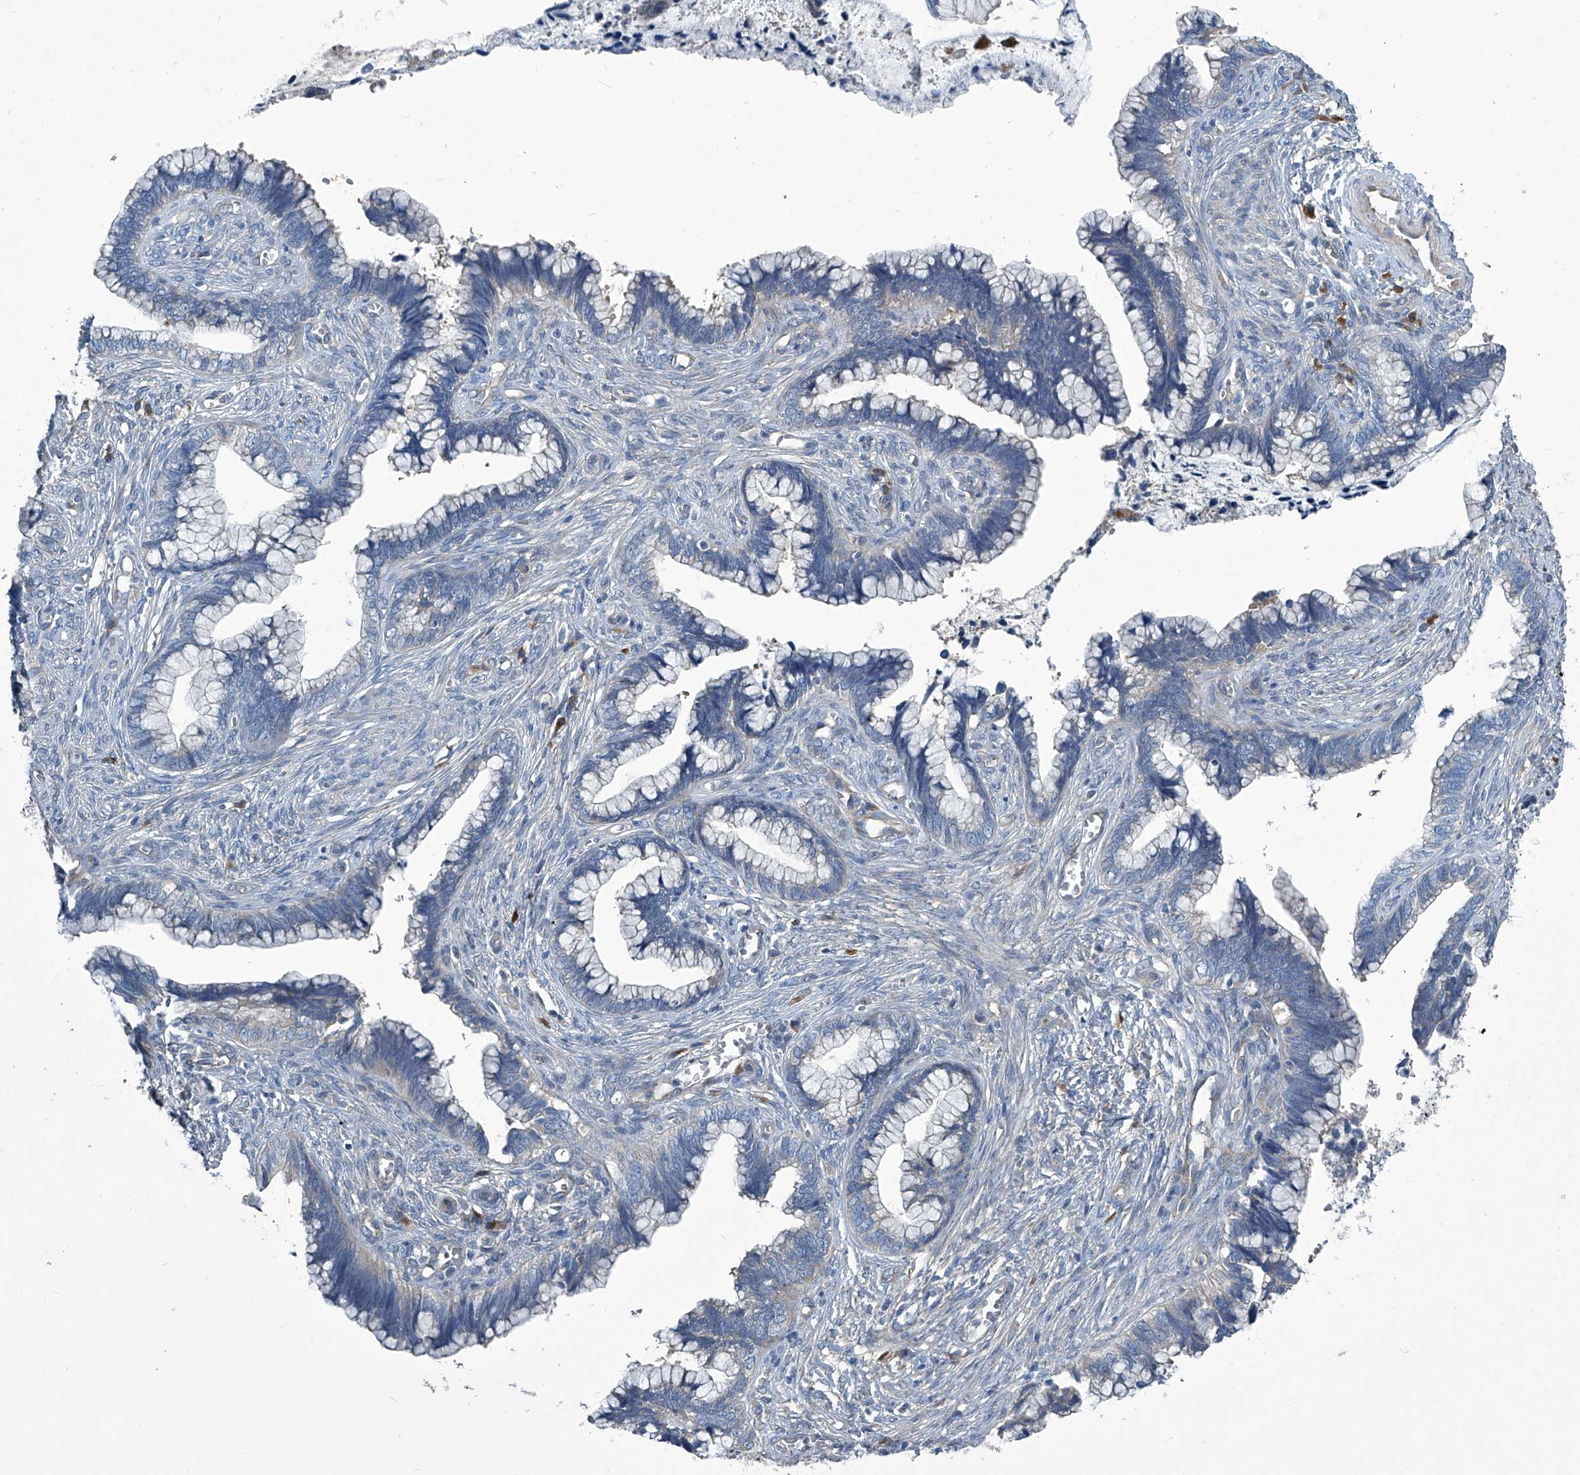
{"staining": {"intensity": "negative", "quantity": "none", "location": "none"}, "tissue": "cervical cancer", "cell_type": "Tumor cells", "image_type": "cancer", "snomed": [{"axis": "morphology", "description": "Adenocarcinoma, NOS"}, {"axis": "topography", "description": "Cervix"}], "caption": "The photomicrograph demonstrates no staining of tumor cells in adenocarcinoma (cervical).", "gene": "SLC26A11", "patient": {"sex": "female", "age": 44}}